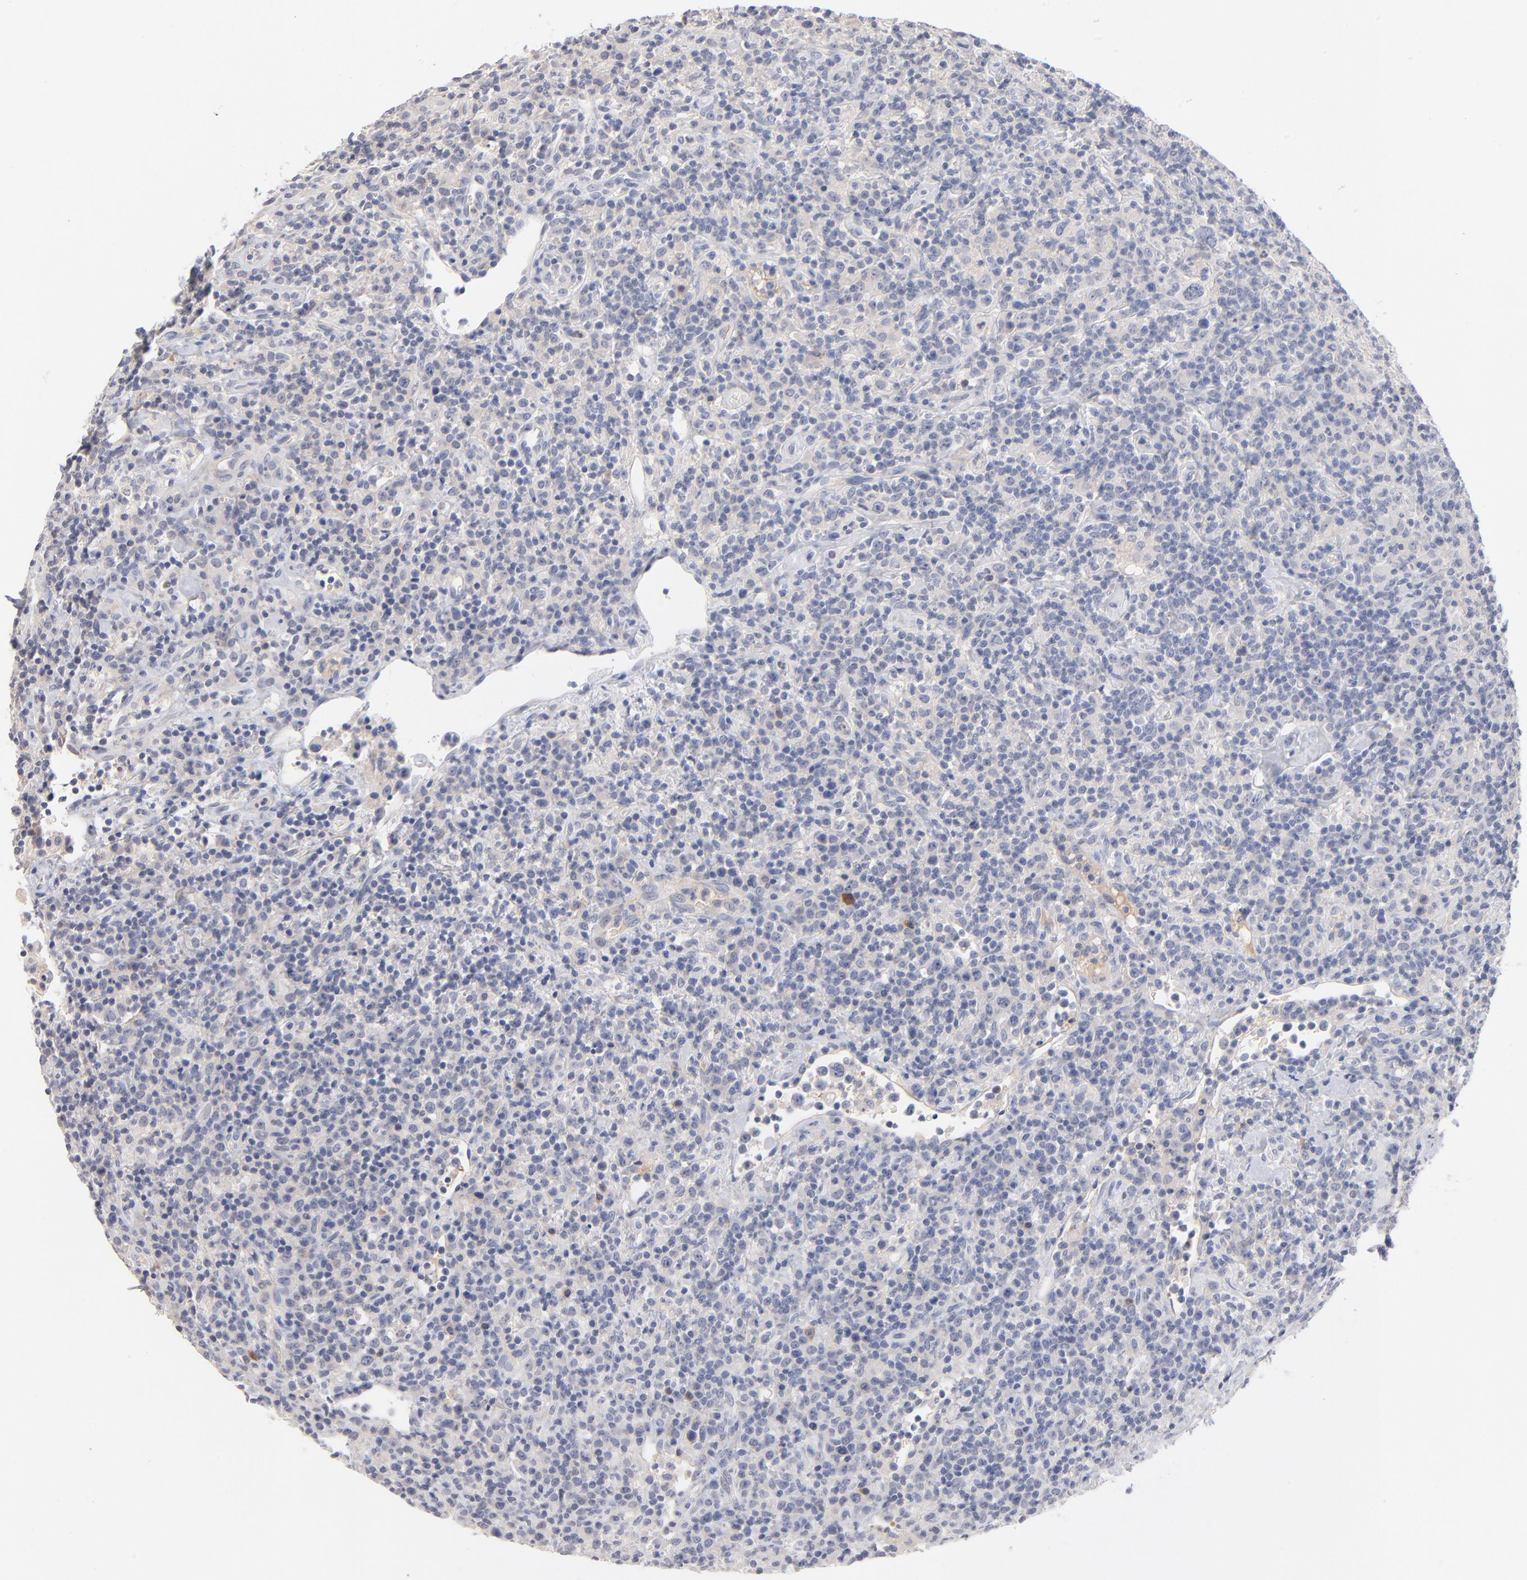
{"staining": {"intensity": "negative", "quantity": "none", "location": "none"}, "tissue": "lymphoma", "cell_type": "Tumor cells", "image_type": "cancer", "snomed": [{"axis": "morphology", "description": "Hodgkin's disease, NOS"}, {"axis": "topography", "description": "Lymph node"}], "caption": "Hodgkin's disease was stained to show a protein in brown. There is no significant staining in tumor cells.", "gene": "F12", "patient": {"sex": "male", "age": 65}}